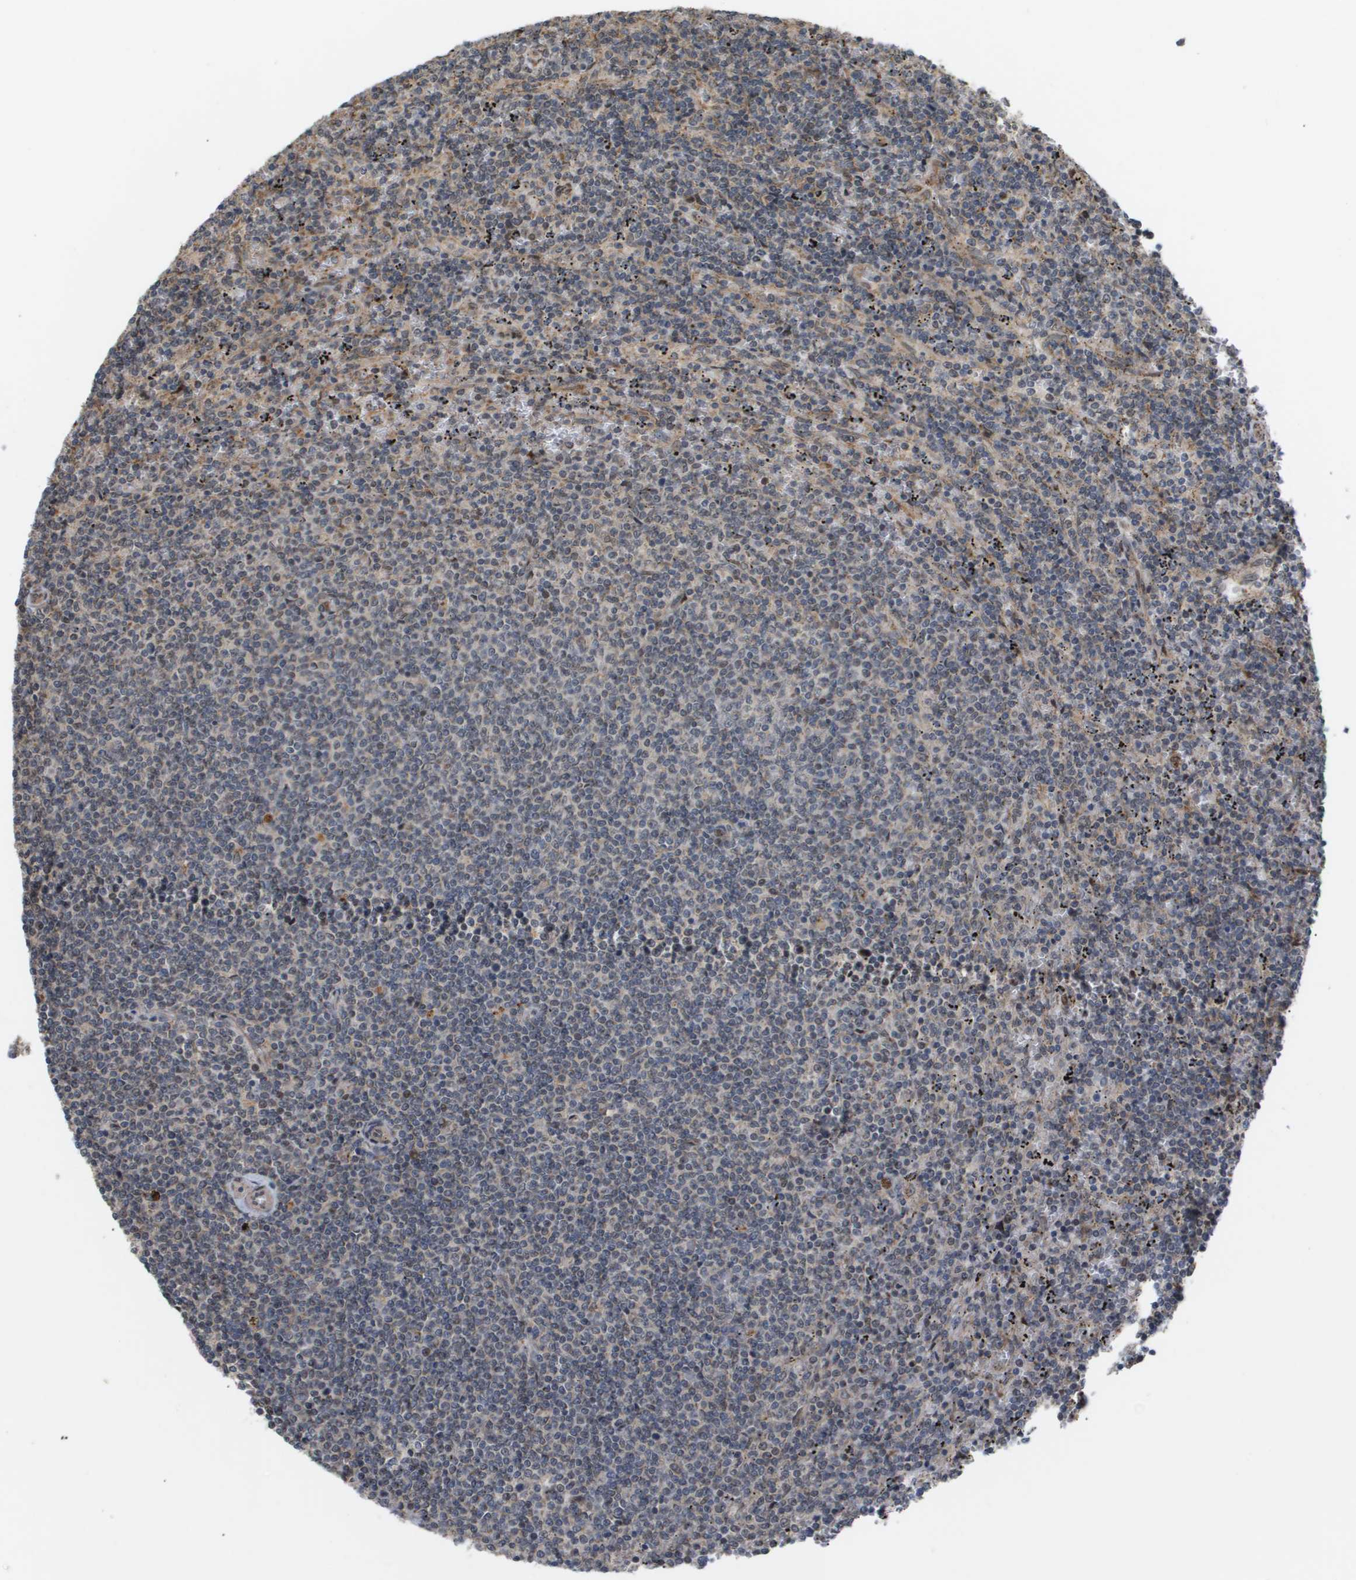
{"staining": {"intensity": "negative", "quantity": "none", "location": "none"}, "tissue": "lymphoma", "cell_type": "Tumor cells", "image_type": "cancer", "snomed": [{"axis": "morphology", "description": "Malignant lymphoma, non-Hodgkin's type, Low grade"}, {"axis": "topography", "description": "Spleen"}], "caption": "DAB (3,3'-diaminobenzidine) immunohistochemical staining of lymphoma demonstrates no significant positivity in tumor cells.", "gene": "PDGFB", "patient": {"sex": "female", "age": 50}}